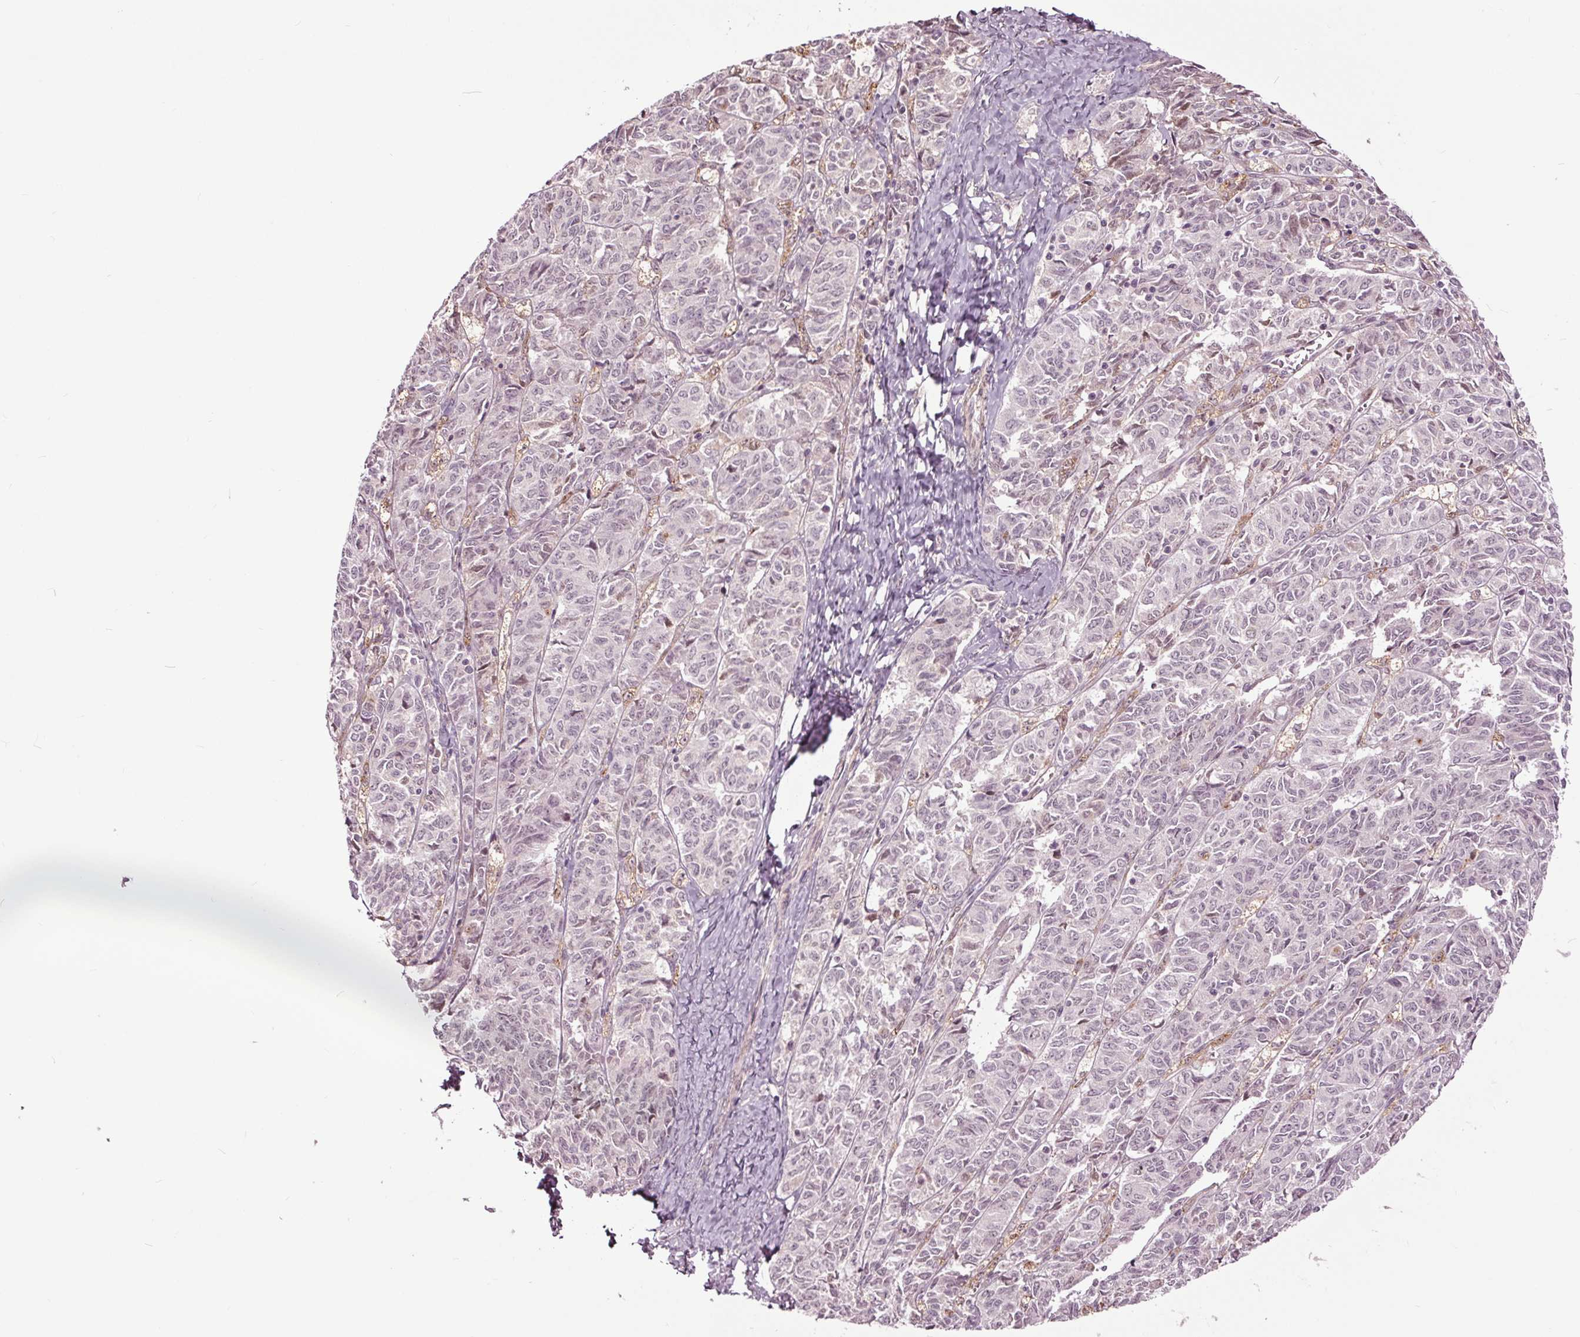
{"staining": {"intensity": "negative", "quantity": "none", "location": "none"}, "tissue": "ovarian cancer", "cell_type": "Tumor cells", "image_type": "cancer", "snomed": [{"axis": "morphology", "description": "Carcinoma, endometroid"}, {"axis": "topography", "description": "Ovary"}], "caption": "Tumor cells show no significant protein expression in ovarian cancer.", "gene": "HAUS5", "patient": {"sex": "female", "age": 80}}